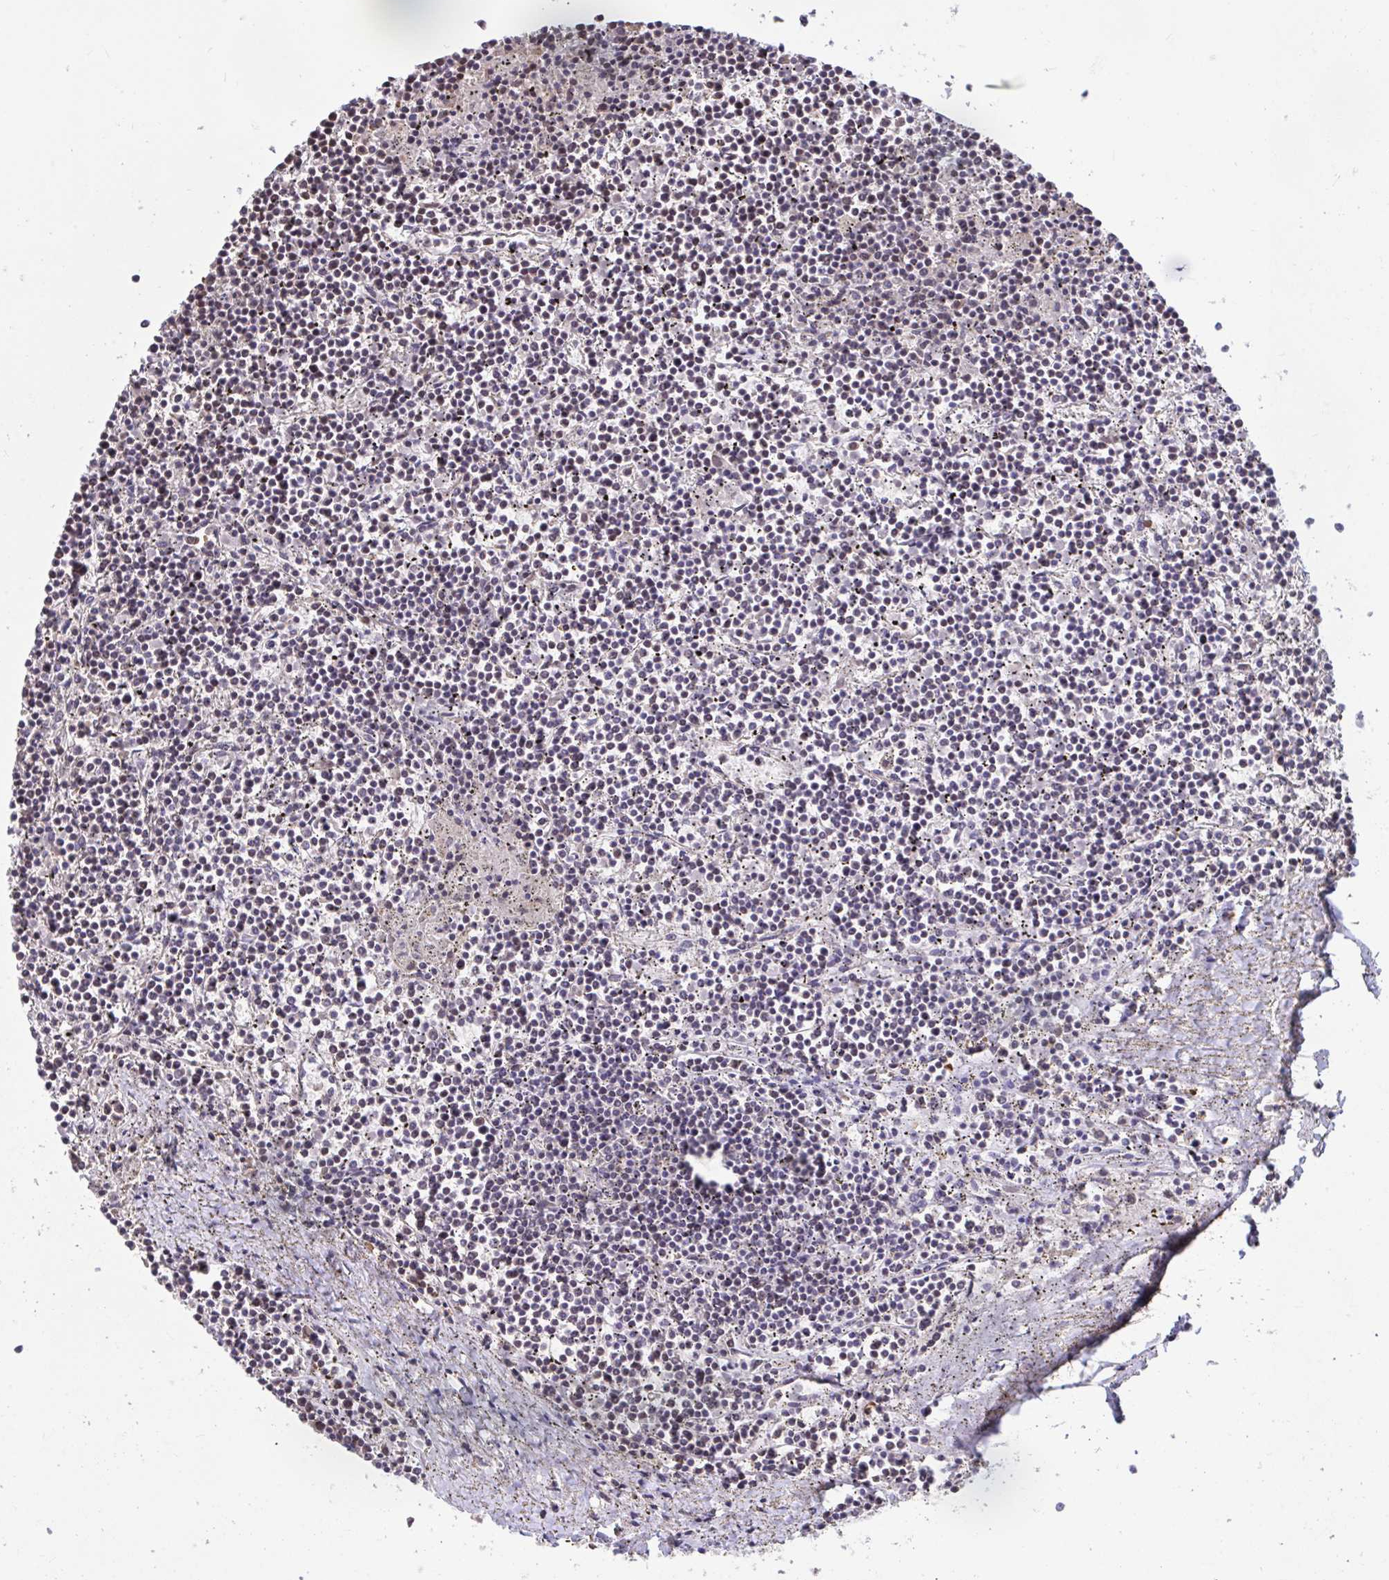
{"staining": {"intensity": "weak", "quantity": "<25%", "location": "nuclear"}, "tissue": "lymphoma", "cell_type": "Tumor cells", "image_type": "cancer", "snomed": [{"axis": "morphology", "description": "Malignant lymphoma, non-Hodgkin's type, Low grade"}, {"axis": "topography", "description": "Spleen"}], "caption": "The immunohistochemistry photomicrograph has no significant expression in tumor cells of malignant lymphoma, non-Hodgkin's type (low-grade) tissue. Nuclei are stained in blue.", "gene": "HNRNPDL", "patient": {"sex": "female", "age": 19}}